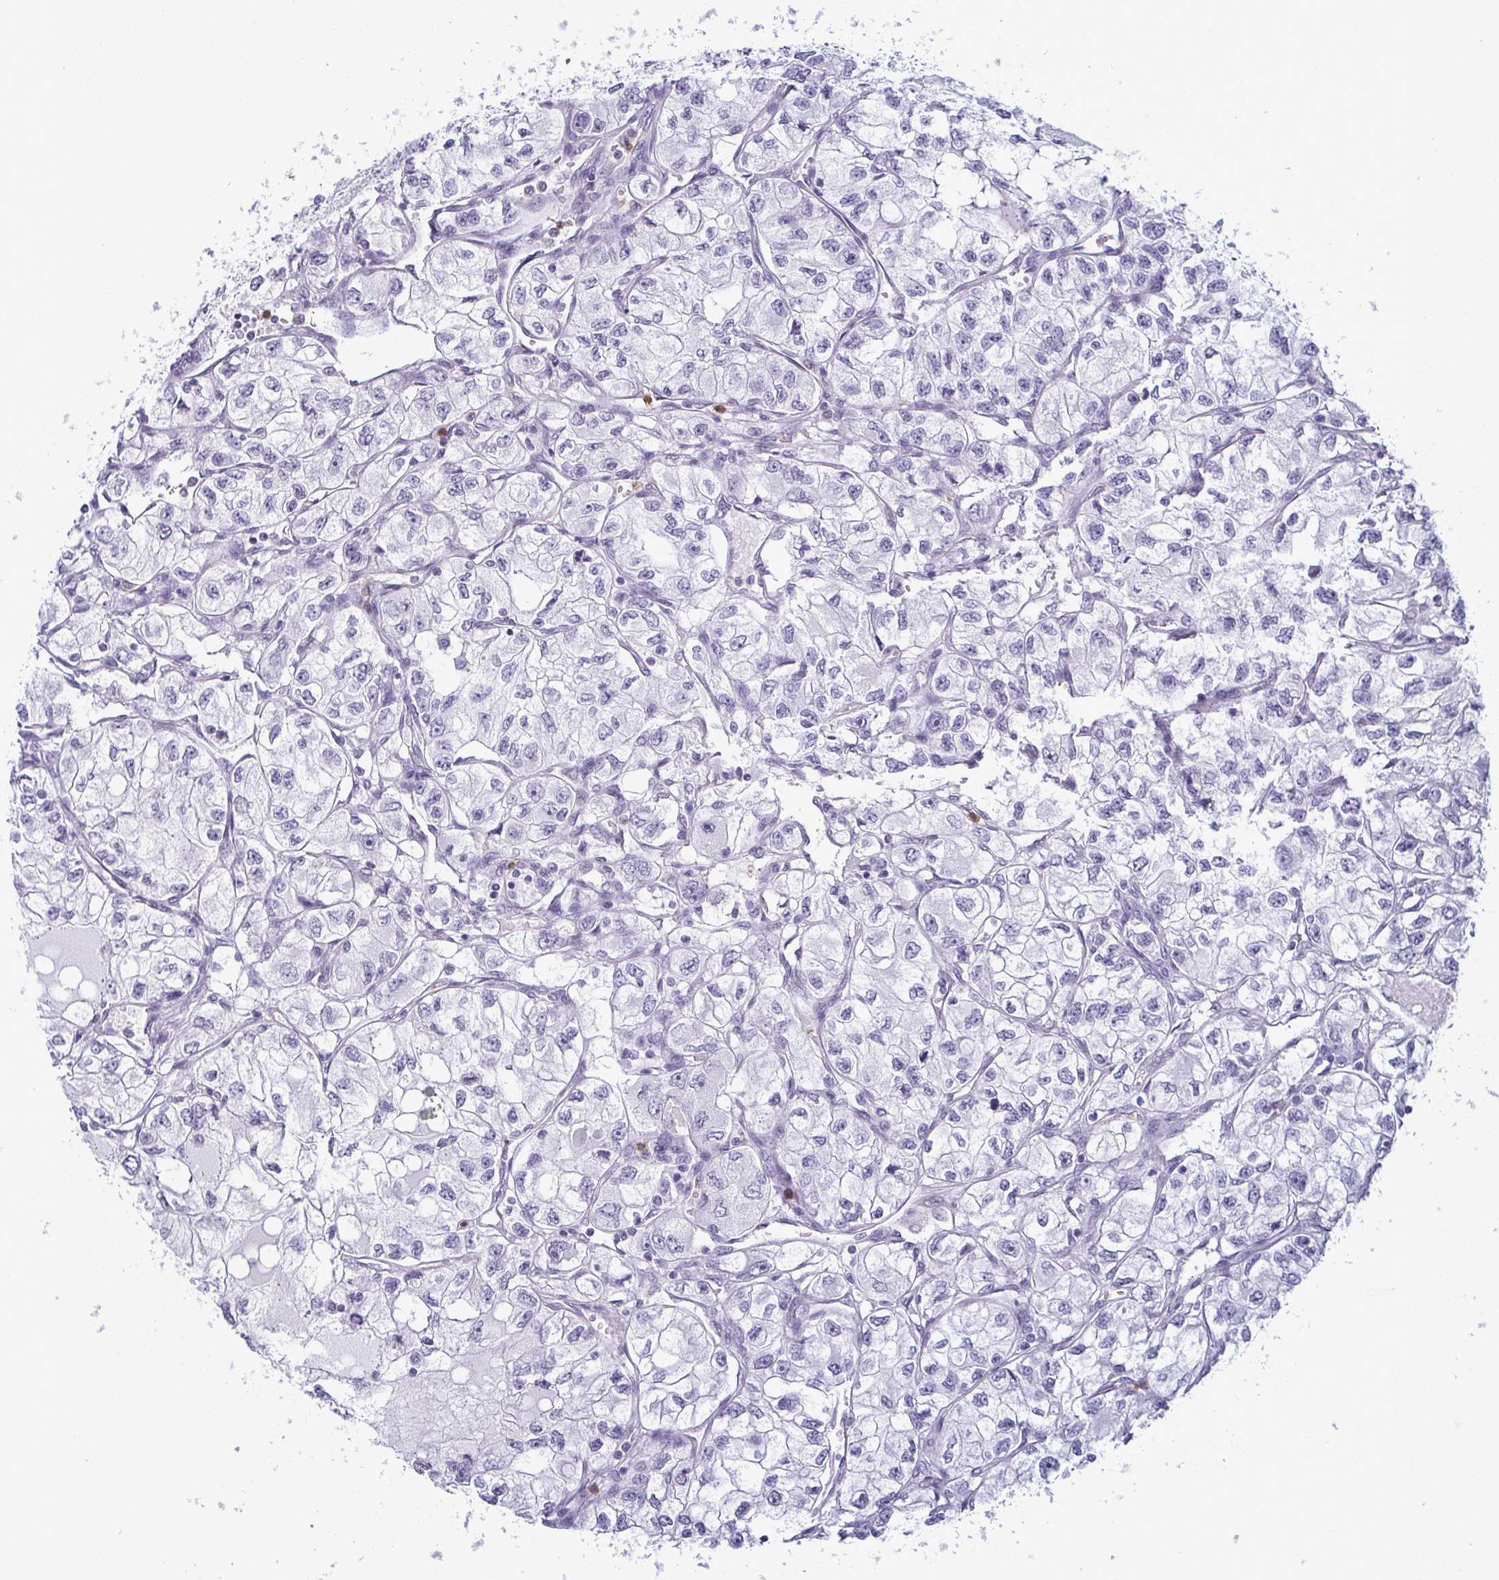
{"staining": {"intensity": "negative", "quantity": "none", "location": "none"}, "tissue": "renal cancer", "cell_type": "Tumor cells", "image_type": "cancer", "snomed": [{"axis": "morphology", "description": "Adenocarcinoma, NOS"}, {"axis": "topography", "description": "Kidney"}], "caption": "Micrograph shows no significant protein expression in tumor cells of adenocarcinoma (renal).", "gene": "CDA", "patient": {"sex": "female", "age": 59}}